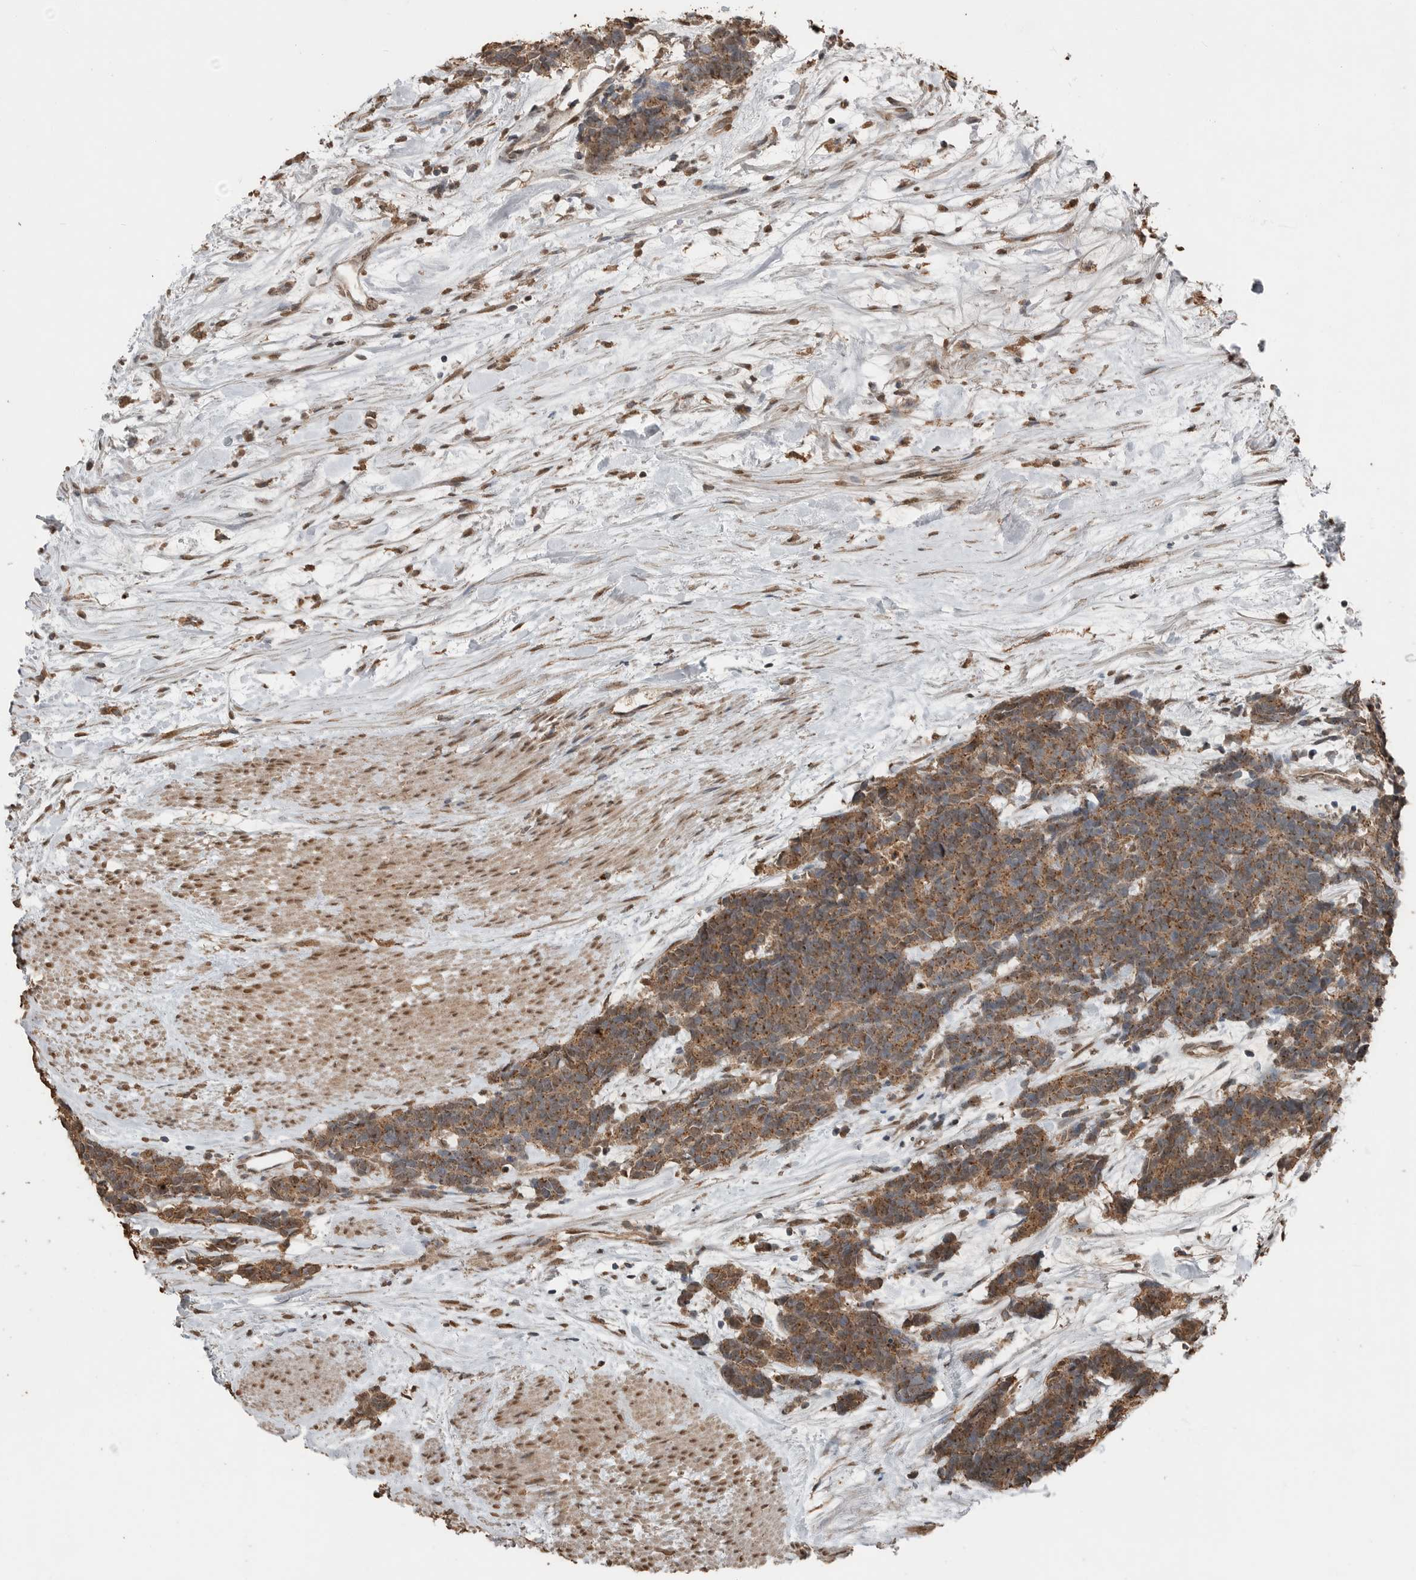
{"staining": {"intensity": "moderate", "quantity": ">75%", "location": "cytoplasmic/membranous"}, "tissue": "carcinoid", "cell_type": "Tumor cells", "image_type": "cancer", "snomed": [{"axis": "morphology", "description": "Carcinoma, NOS"}, {"axis": "morphology", "description": "Carcinoid, malignant, NOS"}, {"axis": "topography", "description": "Urinary bladder"}], "caption": "The image reveals immunohistochemical staining of carcinoid. There is moderate cytoplasmic/membranous expression is seen in approximately >75% of tumor cells. The protein is shown in brown color, while the nuclei are stained blue.", "gene": "BLZF1", "patient": {"sex": "male", "age": 57}}